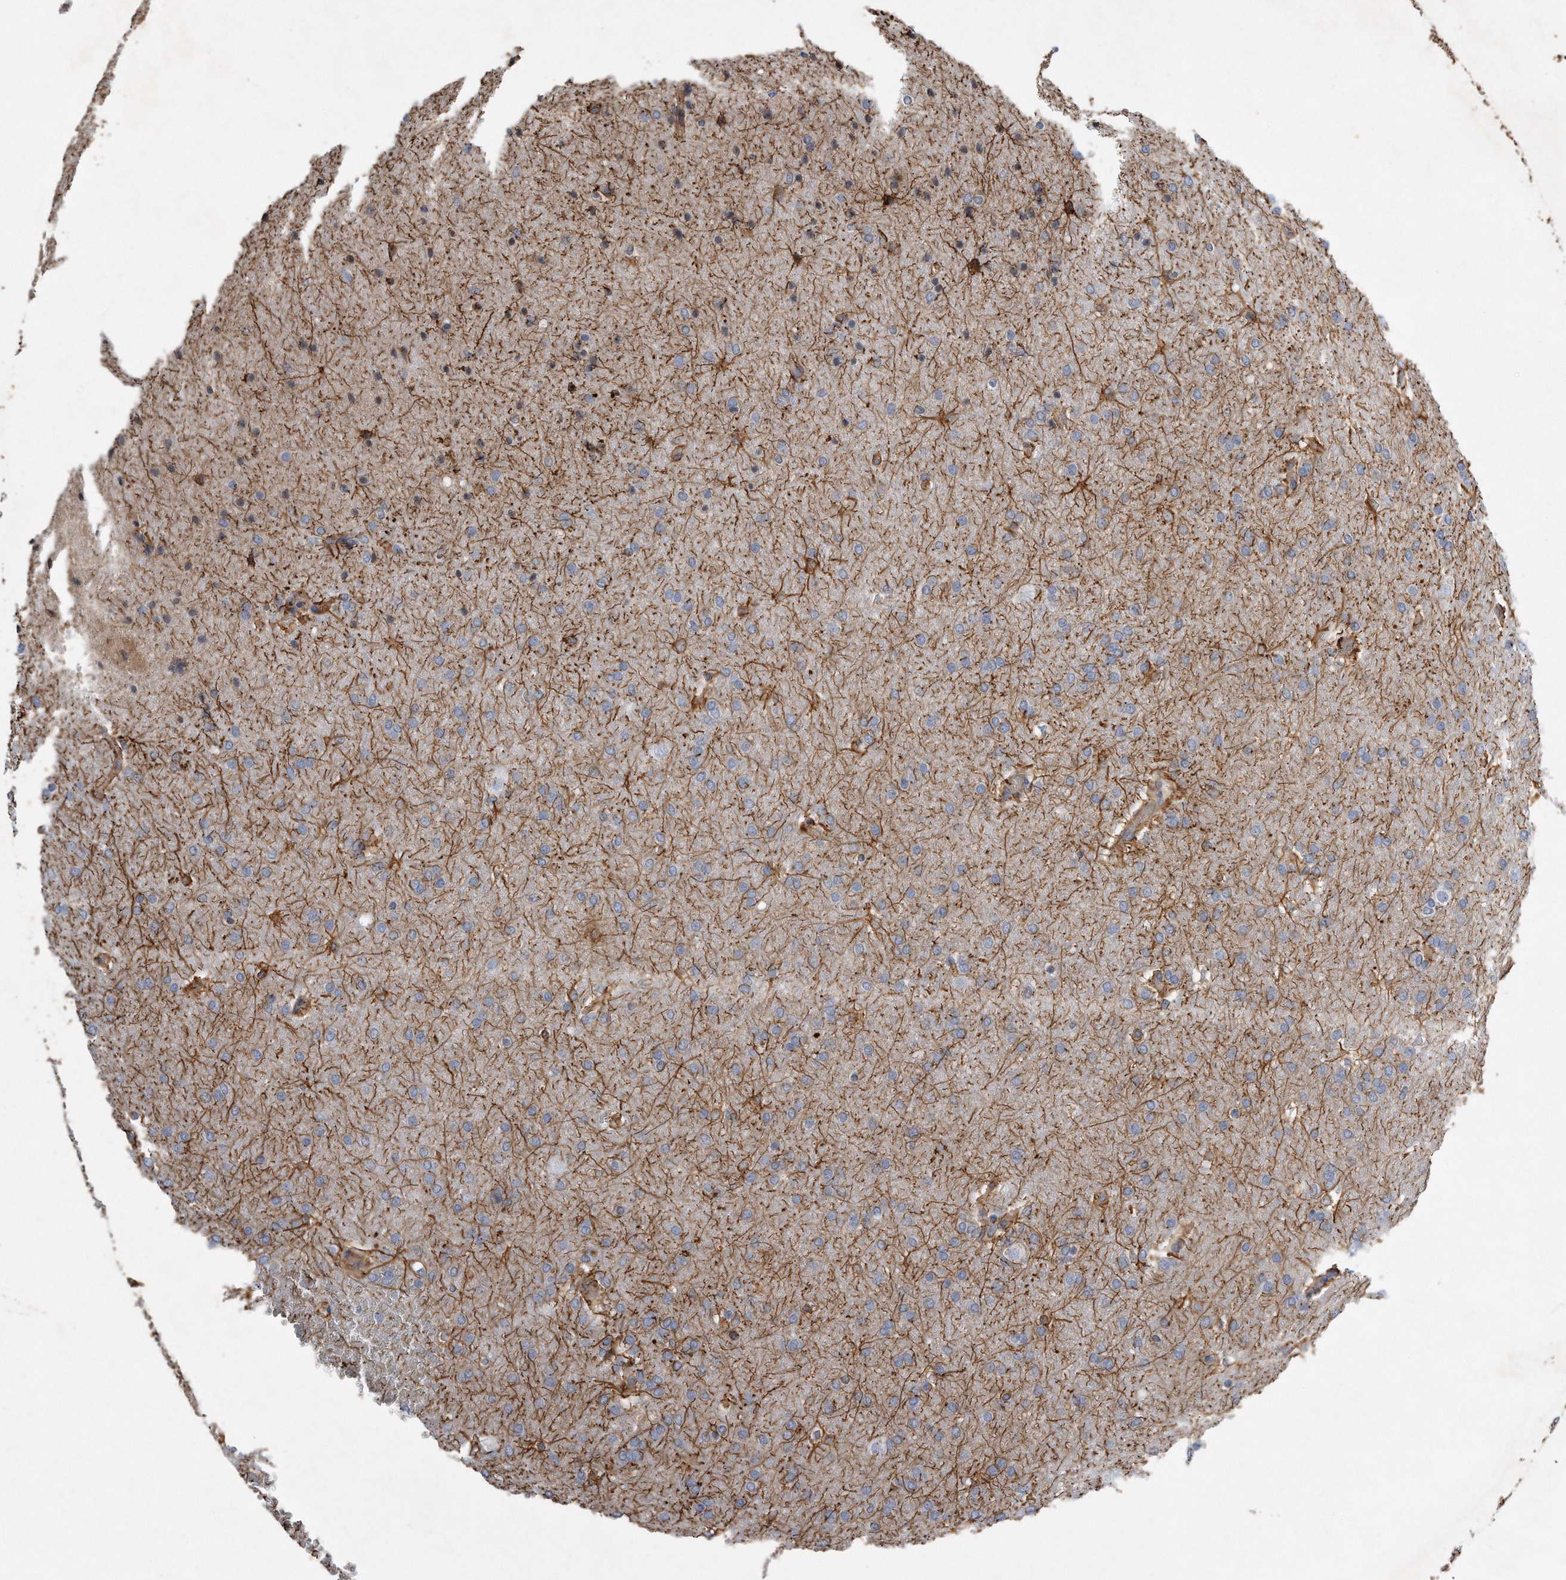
{"staining": {"intensity": "weak", "quantity": "<25%", "location": "cytoplasmic/membranous"}, "tissue": "glioma", "cell_type": "Tumor cells", "image_type": "cancer", "snomed": [{"axis": "morphology", "description": "Glioma, malignant, Low grade"}, {"axis": "topography", "description": "Brain"}], "caption": "IHC image of human glioma stained for a protein (brown), which shows no expression in tumor cells.", "gene": "GPC1", "patient": {"sex": "female", "age": 37}}